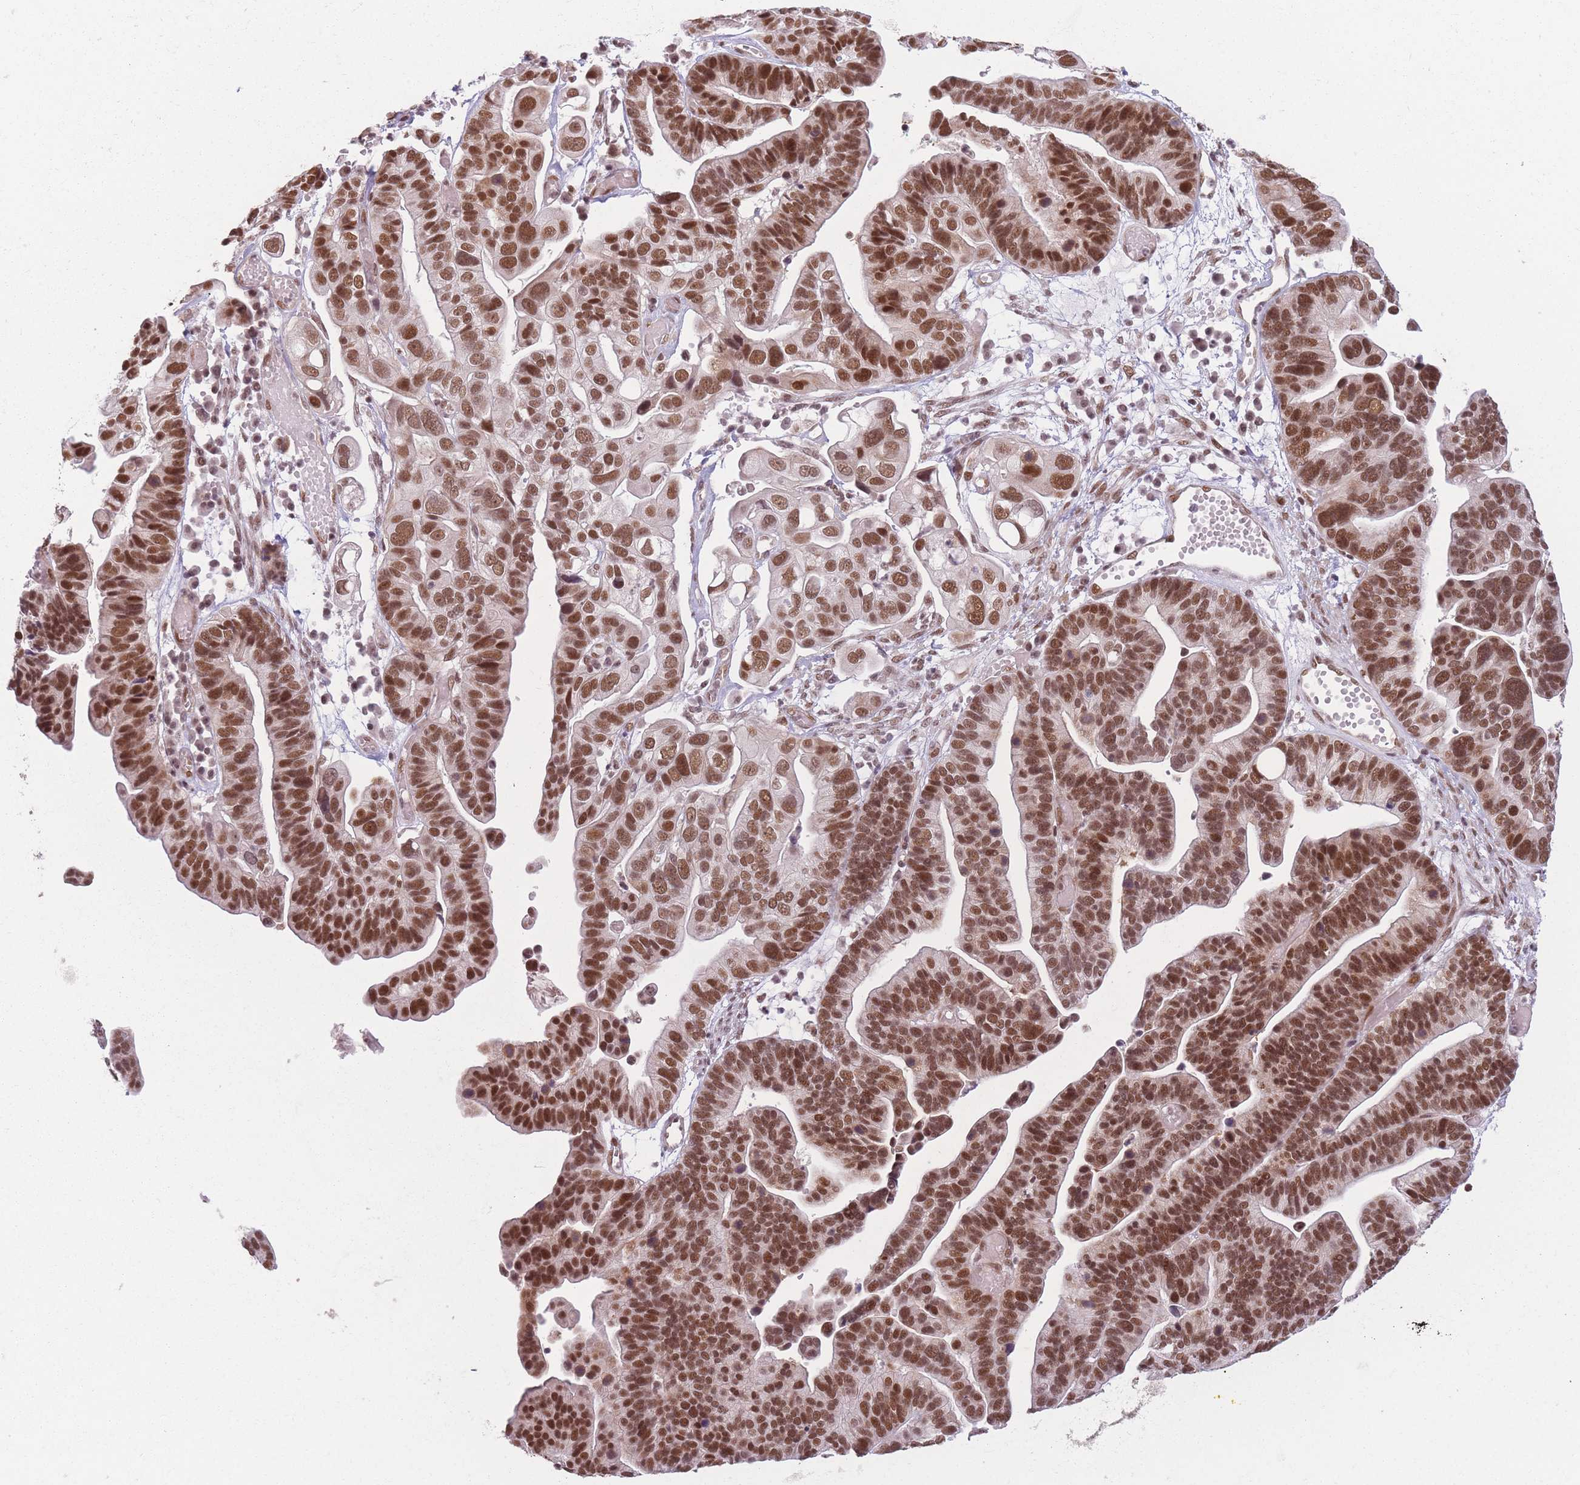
{"staining": {"intensity": "strong", "quantity": ">75%", "location": "nuclear"}, "tissue": "ovarian cancer", "cell_type": "Tumor cells", "image_type": "cancer", "snomed": [{"axis": "morphology", "description": "Cystadenocarcinoma, serous, NOS"}, {"axis": "topography", "description": "Ovary"}], "caption": "Tumor cells show high levels of strong nuclear expression in about >75% of cells in human ovarian serous cystadenocarcinoma.", "gene": "SUPT6H", "patient": {"sex": "female", "age": 56}}